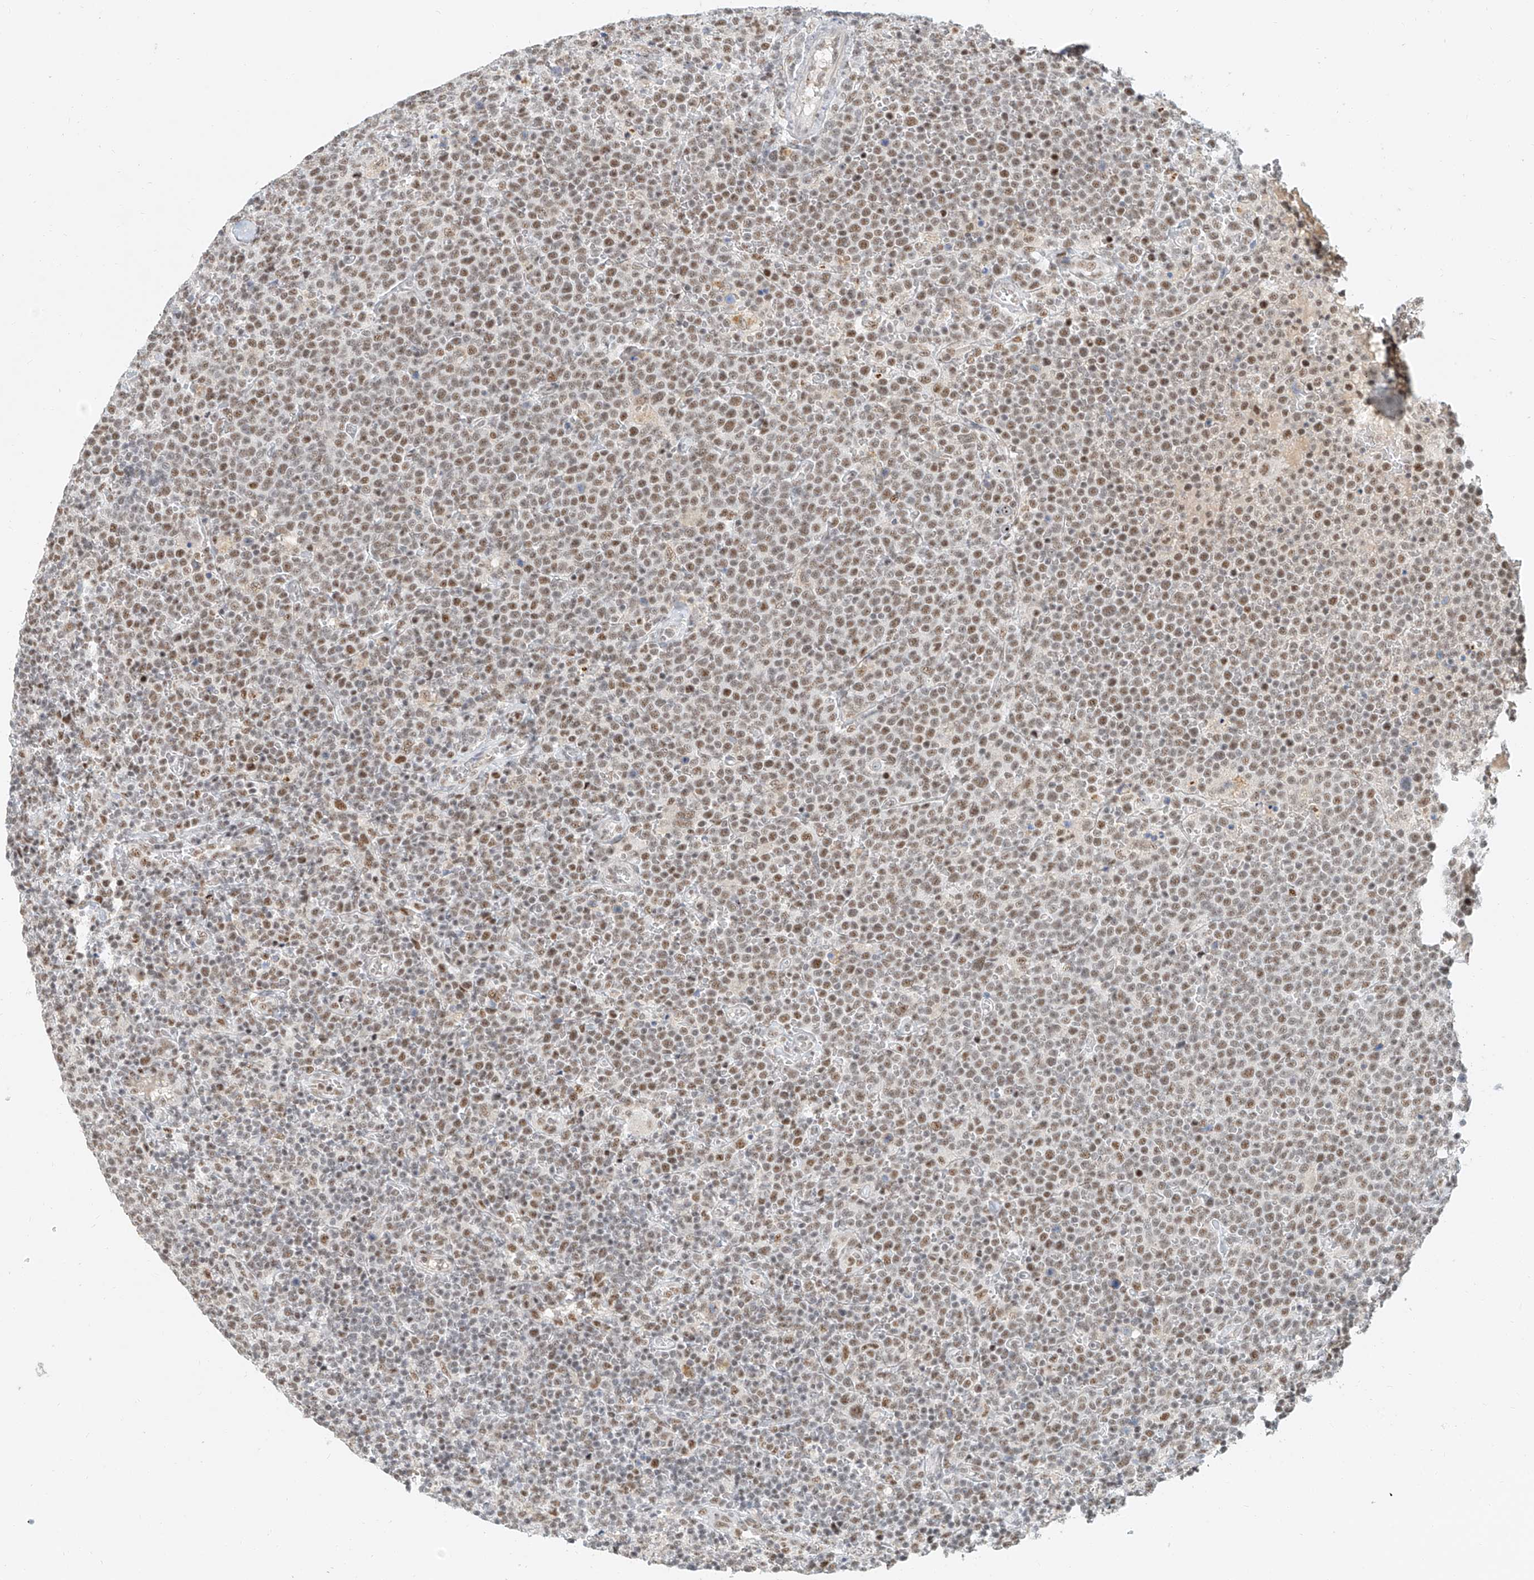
{"staining": {"intensity": "moderate", "quantity": ">75%", "location": "nuclear"}, "tissue": "lymphoma", "cell_type": "Tumor cells", "image_type": "cancer", "snomed": [{"axis": "morphology", "description": "Malignant lymphoma, non-Hodgkin's type, High grade"}, {"axis": "topography", "description": "Lymph node"}], "caption": "Approximately >75% of tumor cells in malignant lymphoma, non-Hodgkin's type (high-grade) show moderate nuclear protein expression as visualized by brown immunohistochemical staining.", "gene": "CXorf58", "patient": {"sex": "male", "age": 61}}